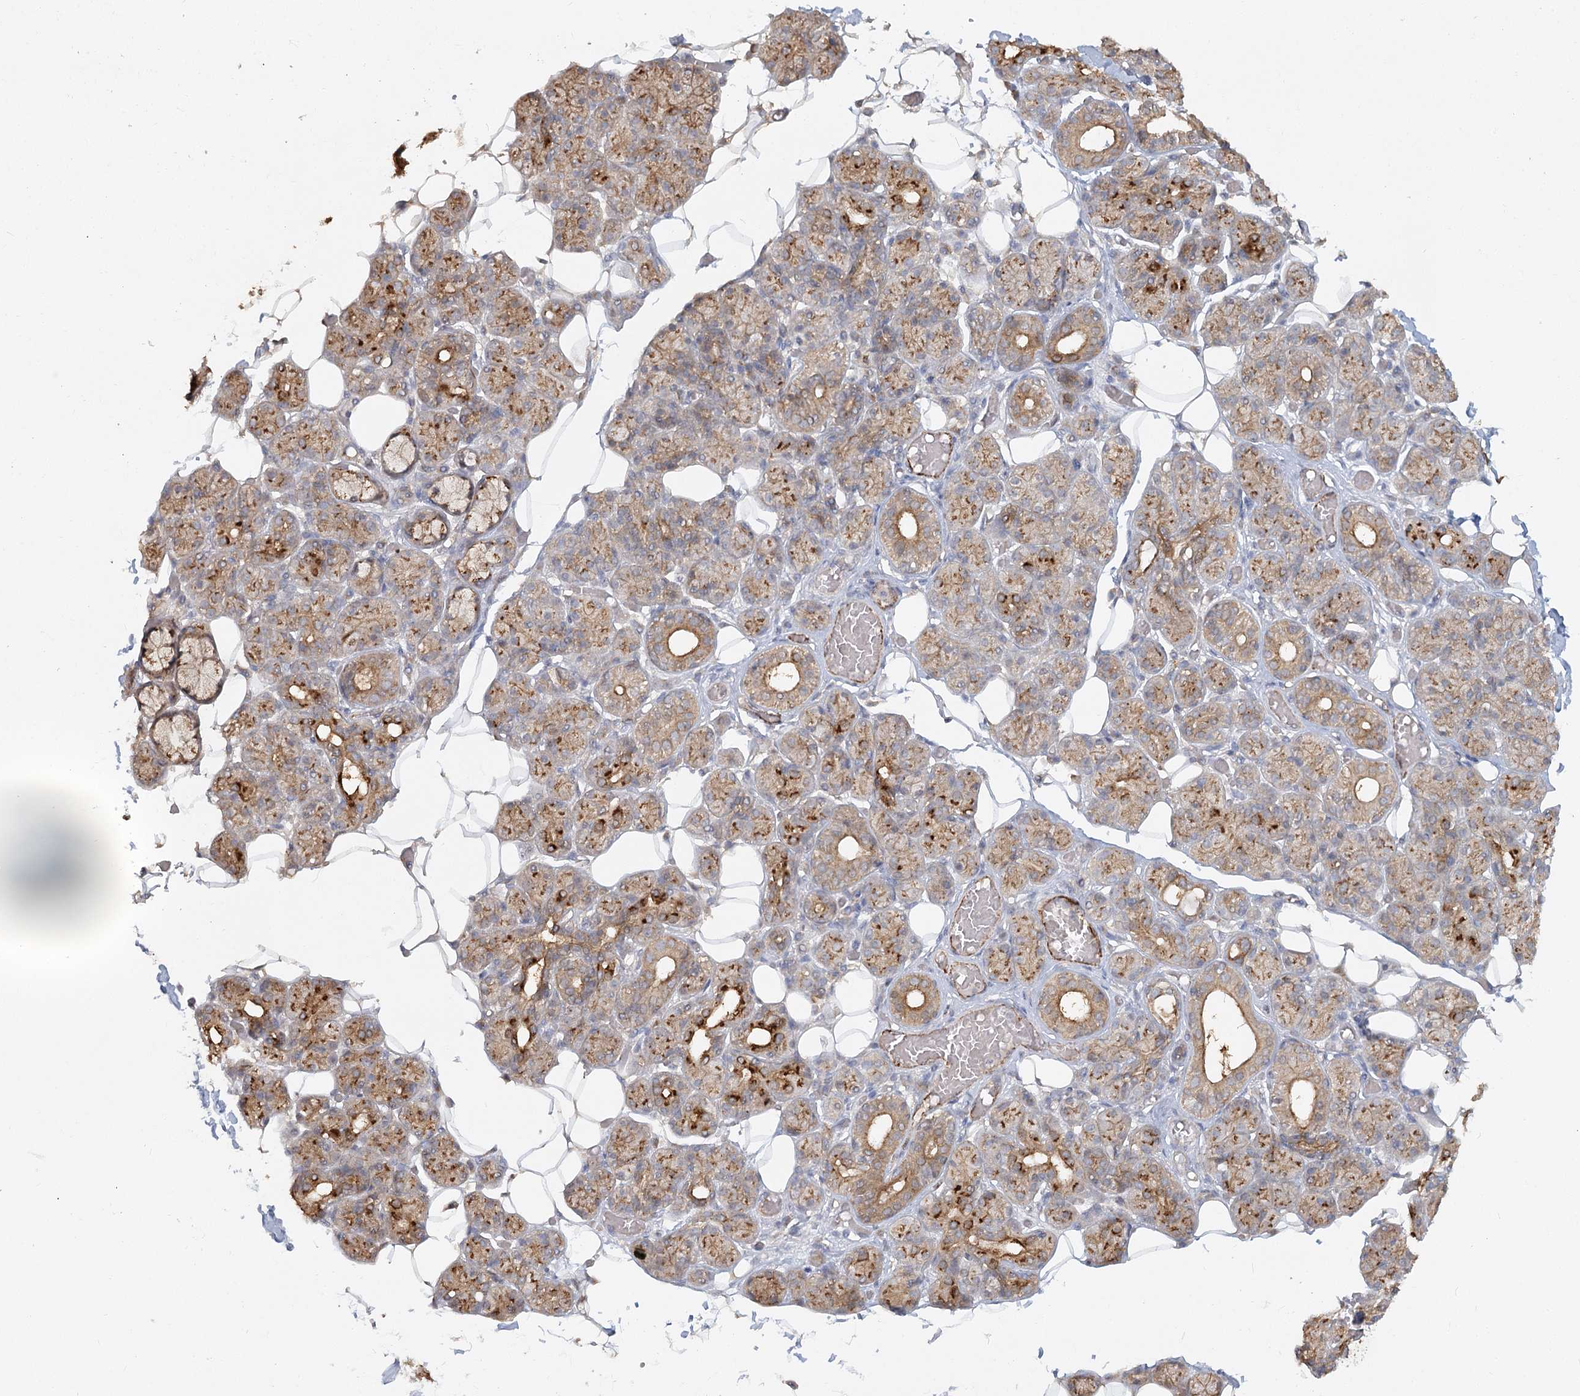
{"staining": {"intensity": "moderate", "quantity": ">75%", "location": "cytoplasmic/membranous"}, "tissue": "salivary gland", "cell_type": "Glandular cells", "image_type": "normal", "snomed": [{"axis": "morphology", "description": "Normal tissue, NOS"}, {"axis": "topography", "description": "Salivary gland"}], "caption": "High-magnification brightfield microscopy of benign salivary gland stained with DAB (3,3'-diaminobenzidine) (brown) and counterstained with hematoxylin (blue). glandular cells exhibit moderate cytoplasmic/membranous positivity is identified in about>75% of cells.", "gene": "KBTBD4", "patient": {"sex": "male", "age": 63}}